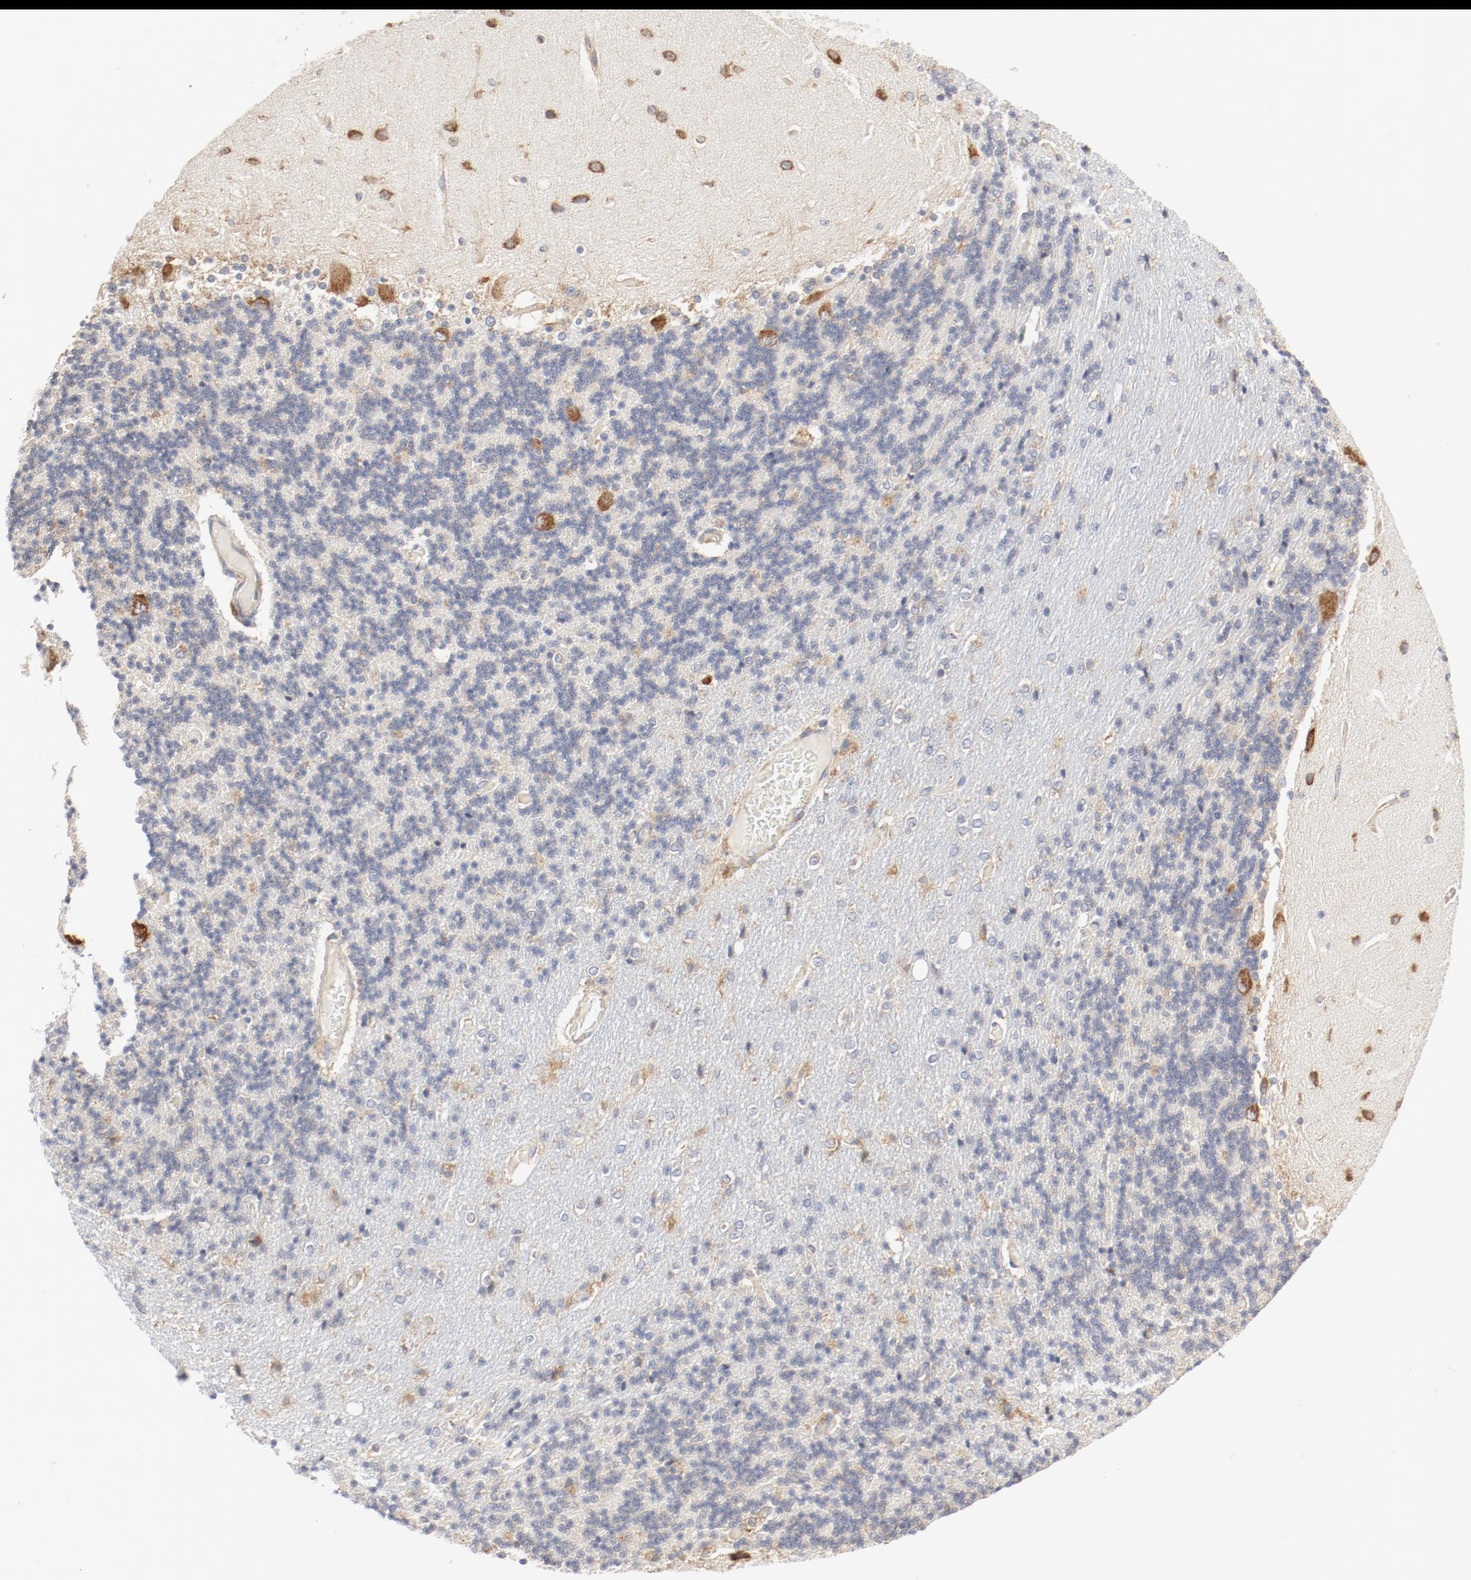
{"staining": {"intensity": "weak", "quantity": ">75%", "location": "cytoplasmic/membranous"}, "tissue": "cerebellum", "cell_type": "Cells in granular layer", "image_type": "normal", "snomed": [{"axis": "morphology", "description": "Normal tissue, NOS"}, {"axis": "topography", "description": "Cerebellum"}], "caption": "High-power microscopy captured an immunohistochemistry (IHC) histopathology image of unremarkable cerebellum, revealing weak cytoplasmic/membranous staining in approximately >75% of cells in granular layer.", "gene": "RPS6", "patient": {"sex": "female", "age": 54}}